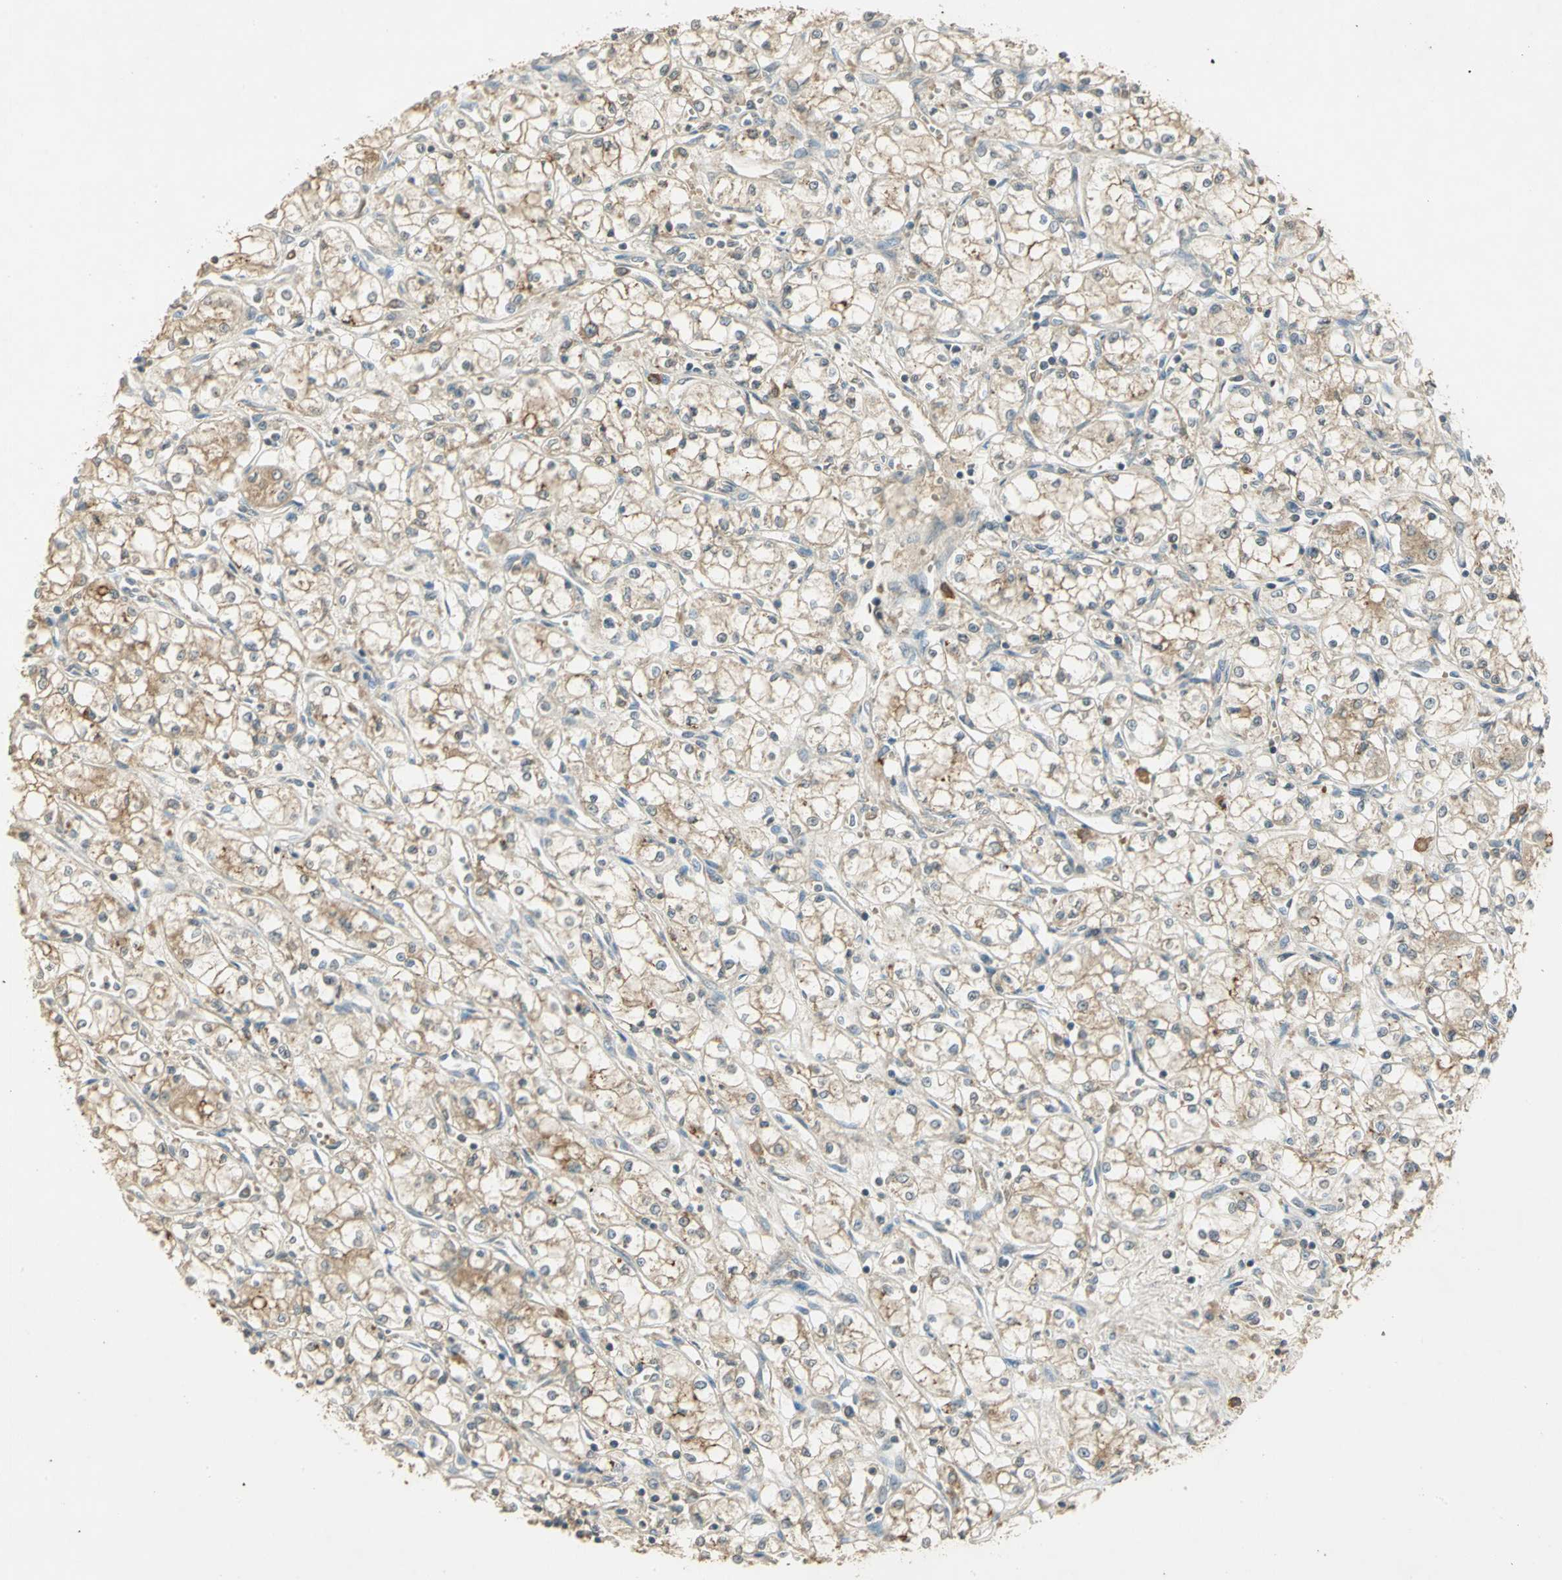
{"staining": {"intensity": "weak", "quantity": ">75%", "location": "cytoplasmic/membranous"}, "tissue": "renal cancer", "cell_type": "Tumor cells", "image_type": "cancer", "snomed": [{"axis": "morphology", "description": "Normal tissue, NOS"}, {"axis": "morphology", "description": "Adenocarcinoma, NOS"}, {"axis": "topography", "description": "Kidney"}], "caption": "IHC (DAB) staining of human renal cancer shows weak cytoplasmic/membranous protein positivity in approximately >75% of tumor cells.", "gene": "KEAP1", "patient": {"sex": "male", "age": 59}}